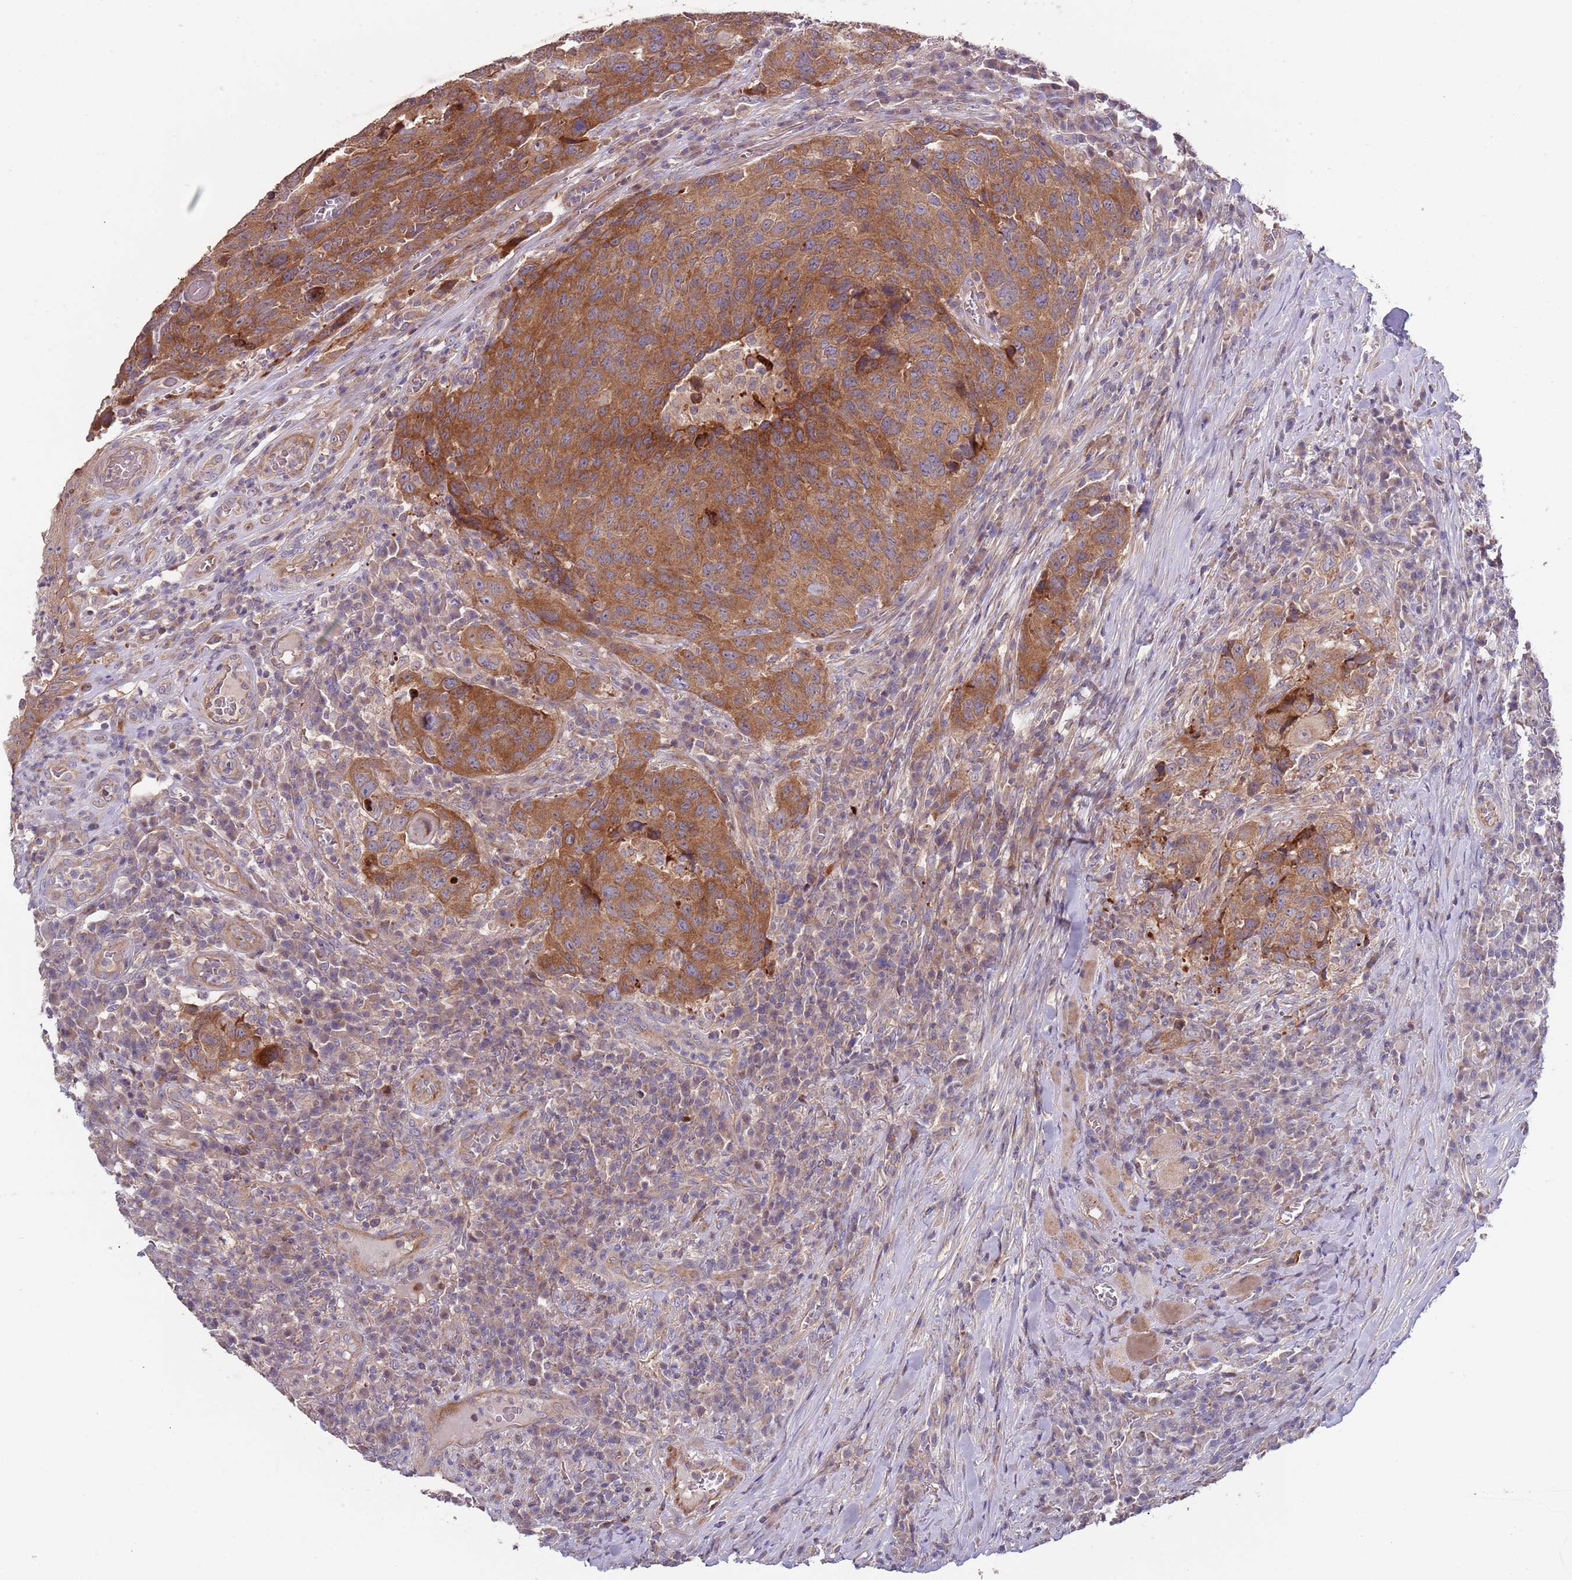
{"staining": {"intensity": "strong", "quantity": "25%-75%", "location": "cytoplasmic/membranous"}, "tissue": "head and neck cancer", "cell_type": "Tumor cells", "image_type": "cancer", "snomed": [{"axis": "morphology", "description": "Squamous cell carcinoma, NOS"}, {"axis": "topography", "description": "Head-Neck"}], "caption": "The immunohistochemical stain highlights strong cytoplasmic/membranous expression in tumor cells of squamous cell carcinoma (head and neck) tissue. (DAB (3,3'-diaminobenzidine) IHC, brown staining for protein, blue staining for nuclei).", "gene": "ABCC10", "patient": {"sex": "male", "age": 66}}